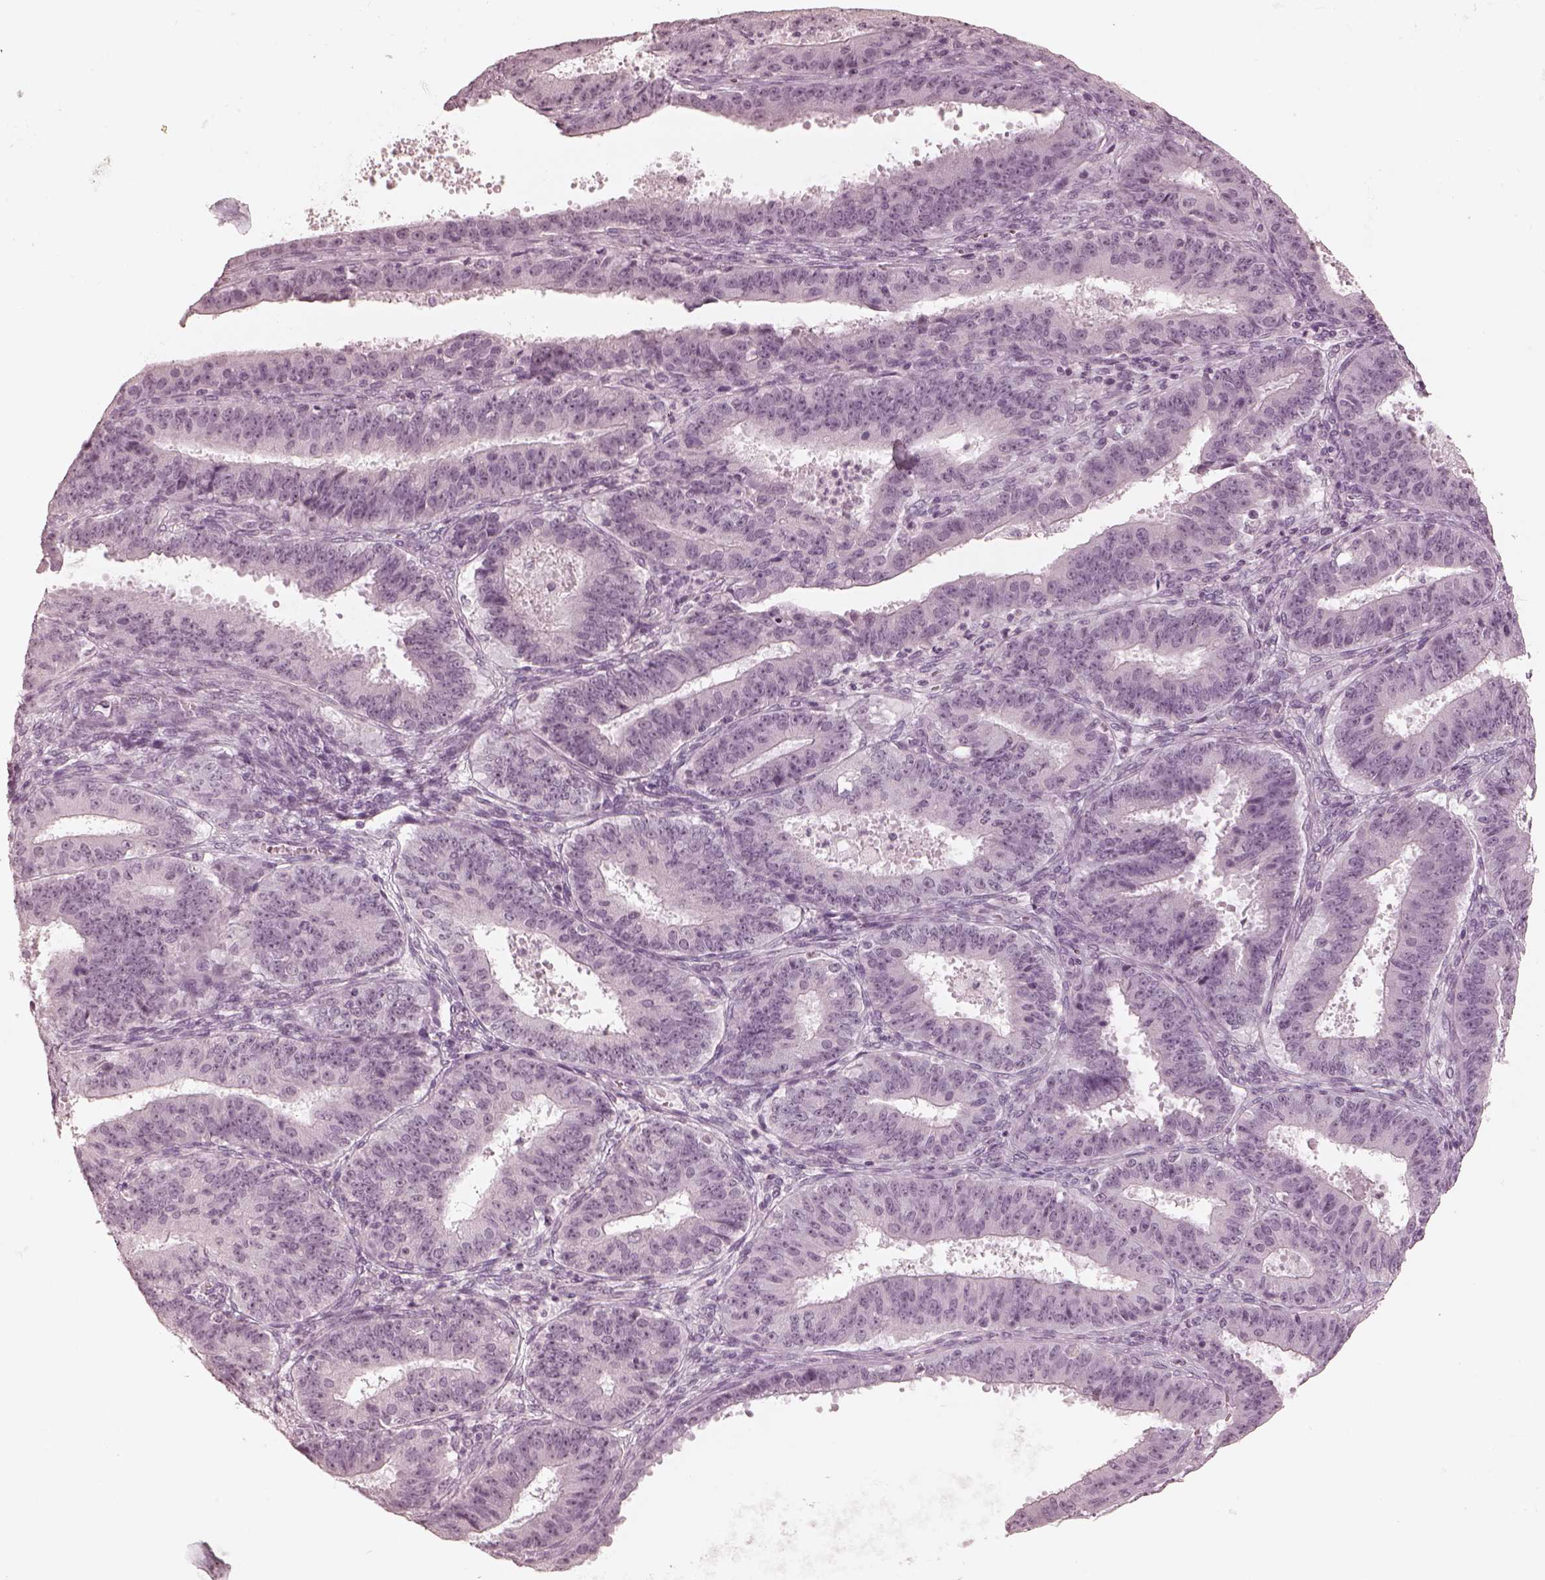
{"staining": {"intensity": "negative", "quantity": "none", "location": "none"}, "tissue": "ovarian cancer", "cell_type": "Tumor cells", "image_type": "cancer", "snomed": [{"axis": "morphology", "description": "Carcinoma, endometroid"}, {"axis": "topography", "description": "Ovary"}], "caption": "DAB immunohistochemical staining of human ovarian cancer (endometroid carcinoma) shows no significant expression in tumor cells.", "gene": "CALR3", "patient": {"sex": "female", "age": 42}}